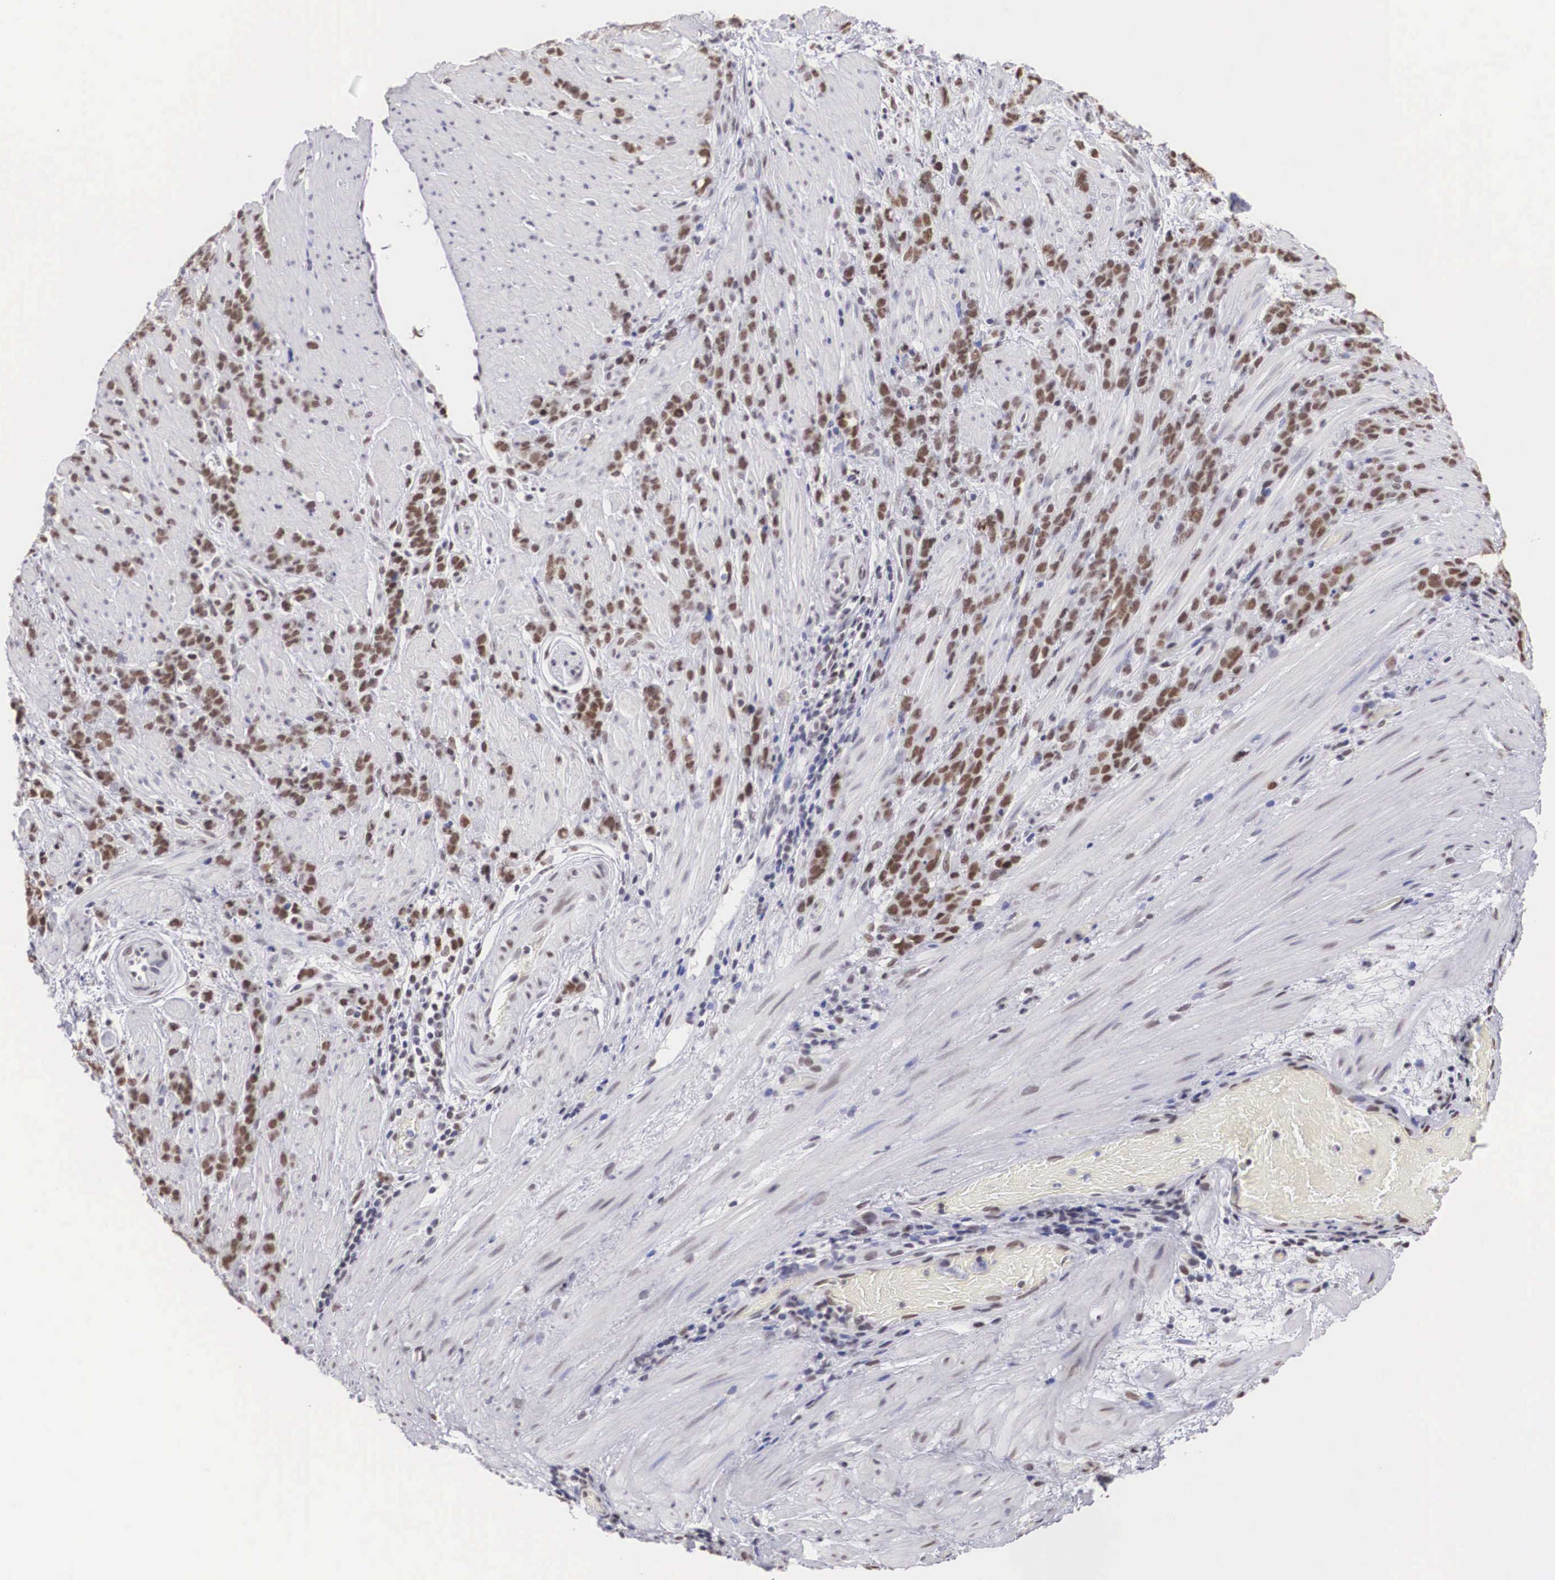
{"staining": {"intensity": "moderate", "quantity": ">75%", "location": "nuclear"}, "tissue": "stomach cancer", "cell_type": "Tumor cells", "image_type": "cancer", "snomed": [{"axis": "morphology", "description": "Adenocarcinoma, NOS"}, {"axis": "topography", "description": "Stomach, lower"}], "caption": "High-power microscopy captured an IHC image of stomach cancer (adenocarcinoma), revealing moderate nuclear expression in about >75% of tumor cells.", "gene": "CSTF2", "patient": {"sex": "male", "age": 88}}